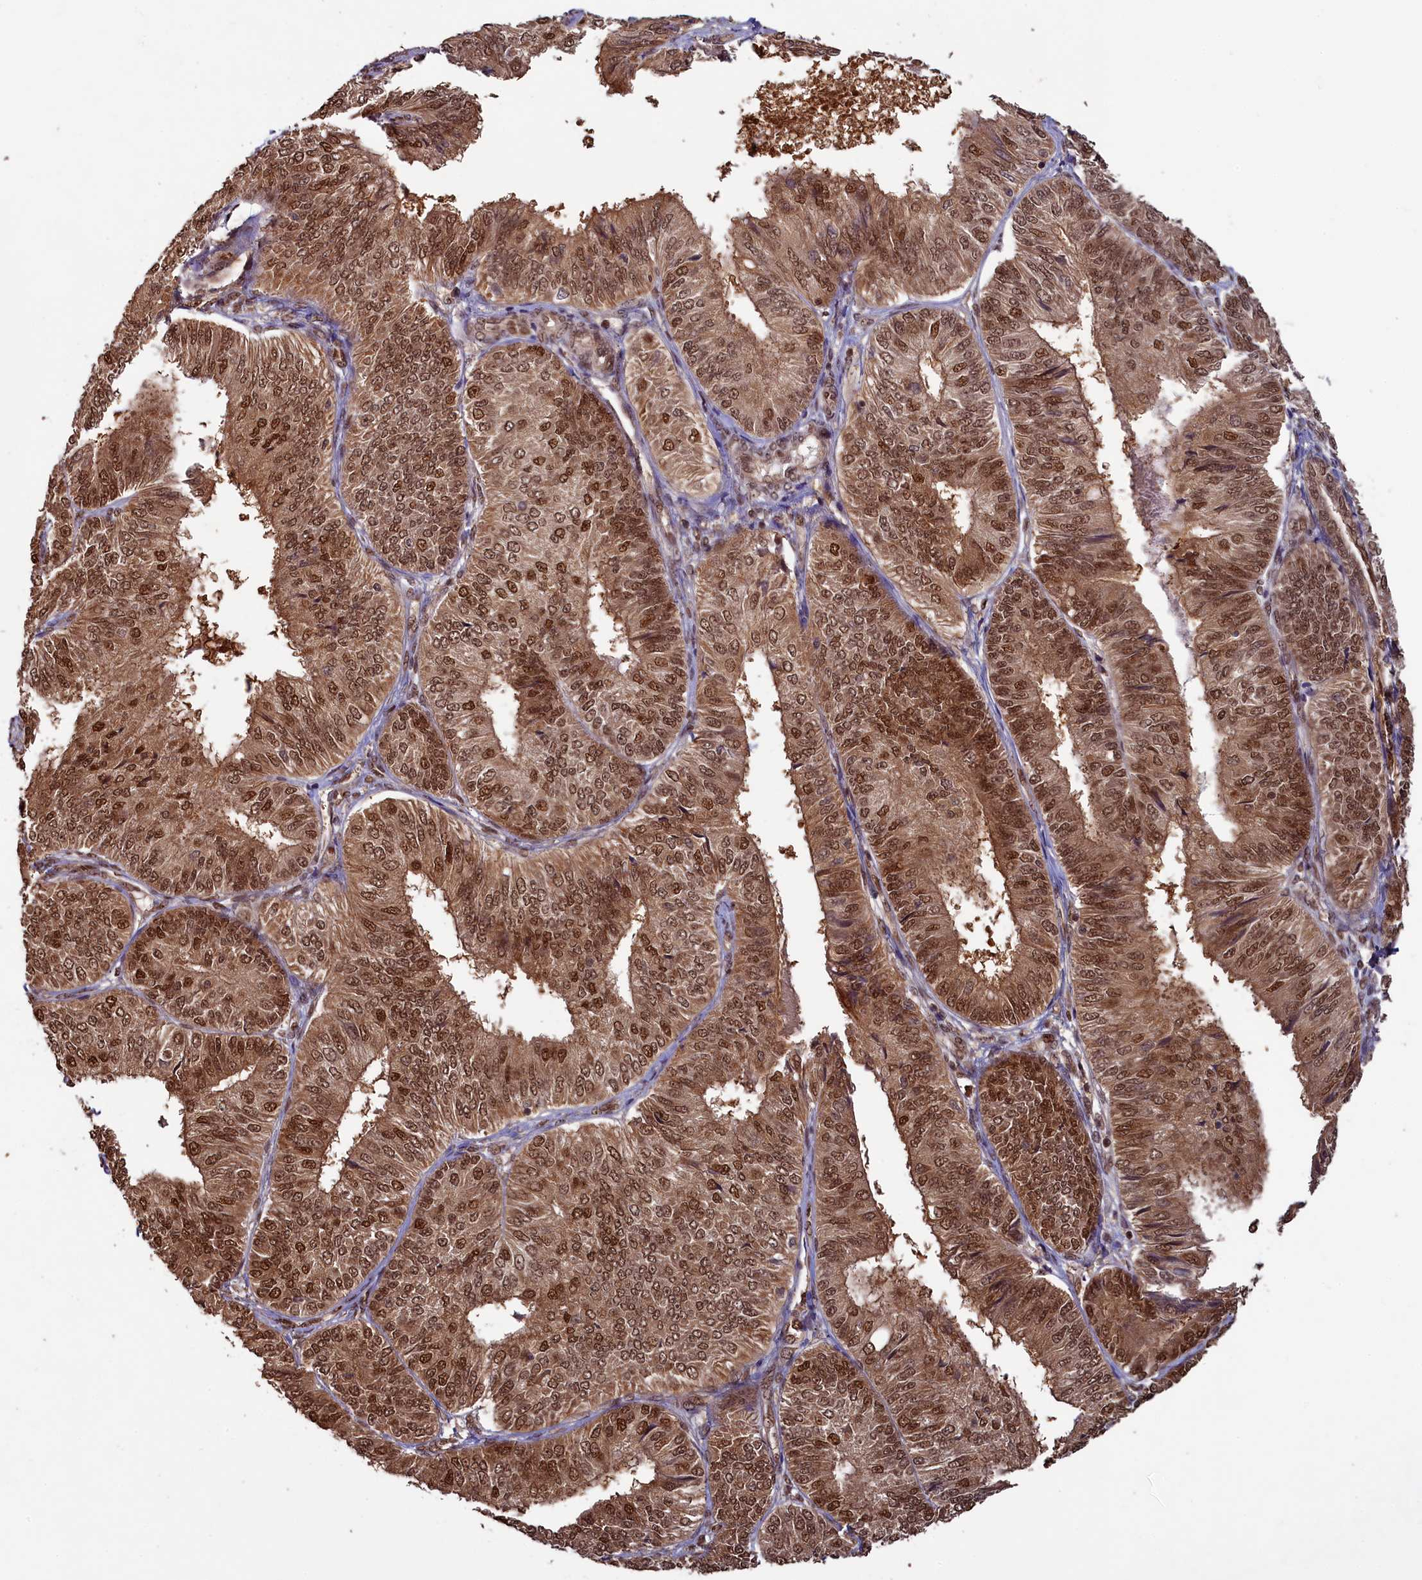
{"staining": {"intensity": "strong", "quantity": ">75%", "location": "cytoplasmic/membranous,nuclear"}, "tissue": "endometrial cancer", "cell_type": "Tumor cells", "image_type": "cancer", "snomed": [{"axis": "morphology", "description": "Adenocarcinoma, NOS"}, {"axis": "topography", "description": "Endometrium"}], "caption": "The image reveals staining of endometrial cancer (adenocarcinoma), revealing strong cytoplasmic/membranous and nuclear protein expression (brown color) within tumor cells.", "gene": "NAE1", "patient": {"sex": "female", "age": 58}}